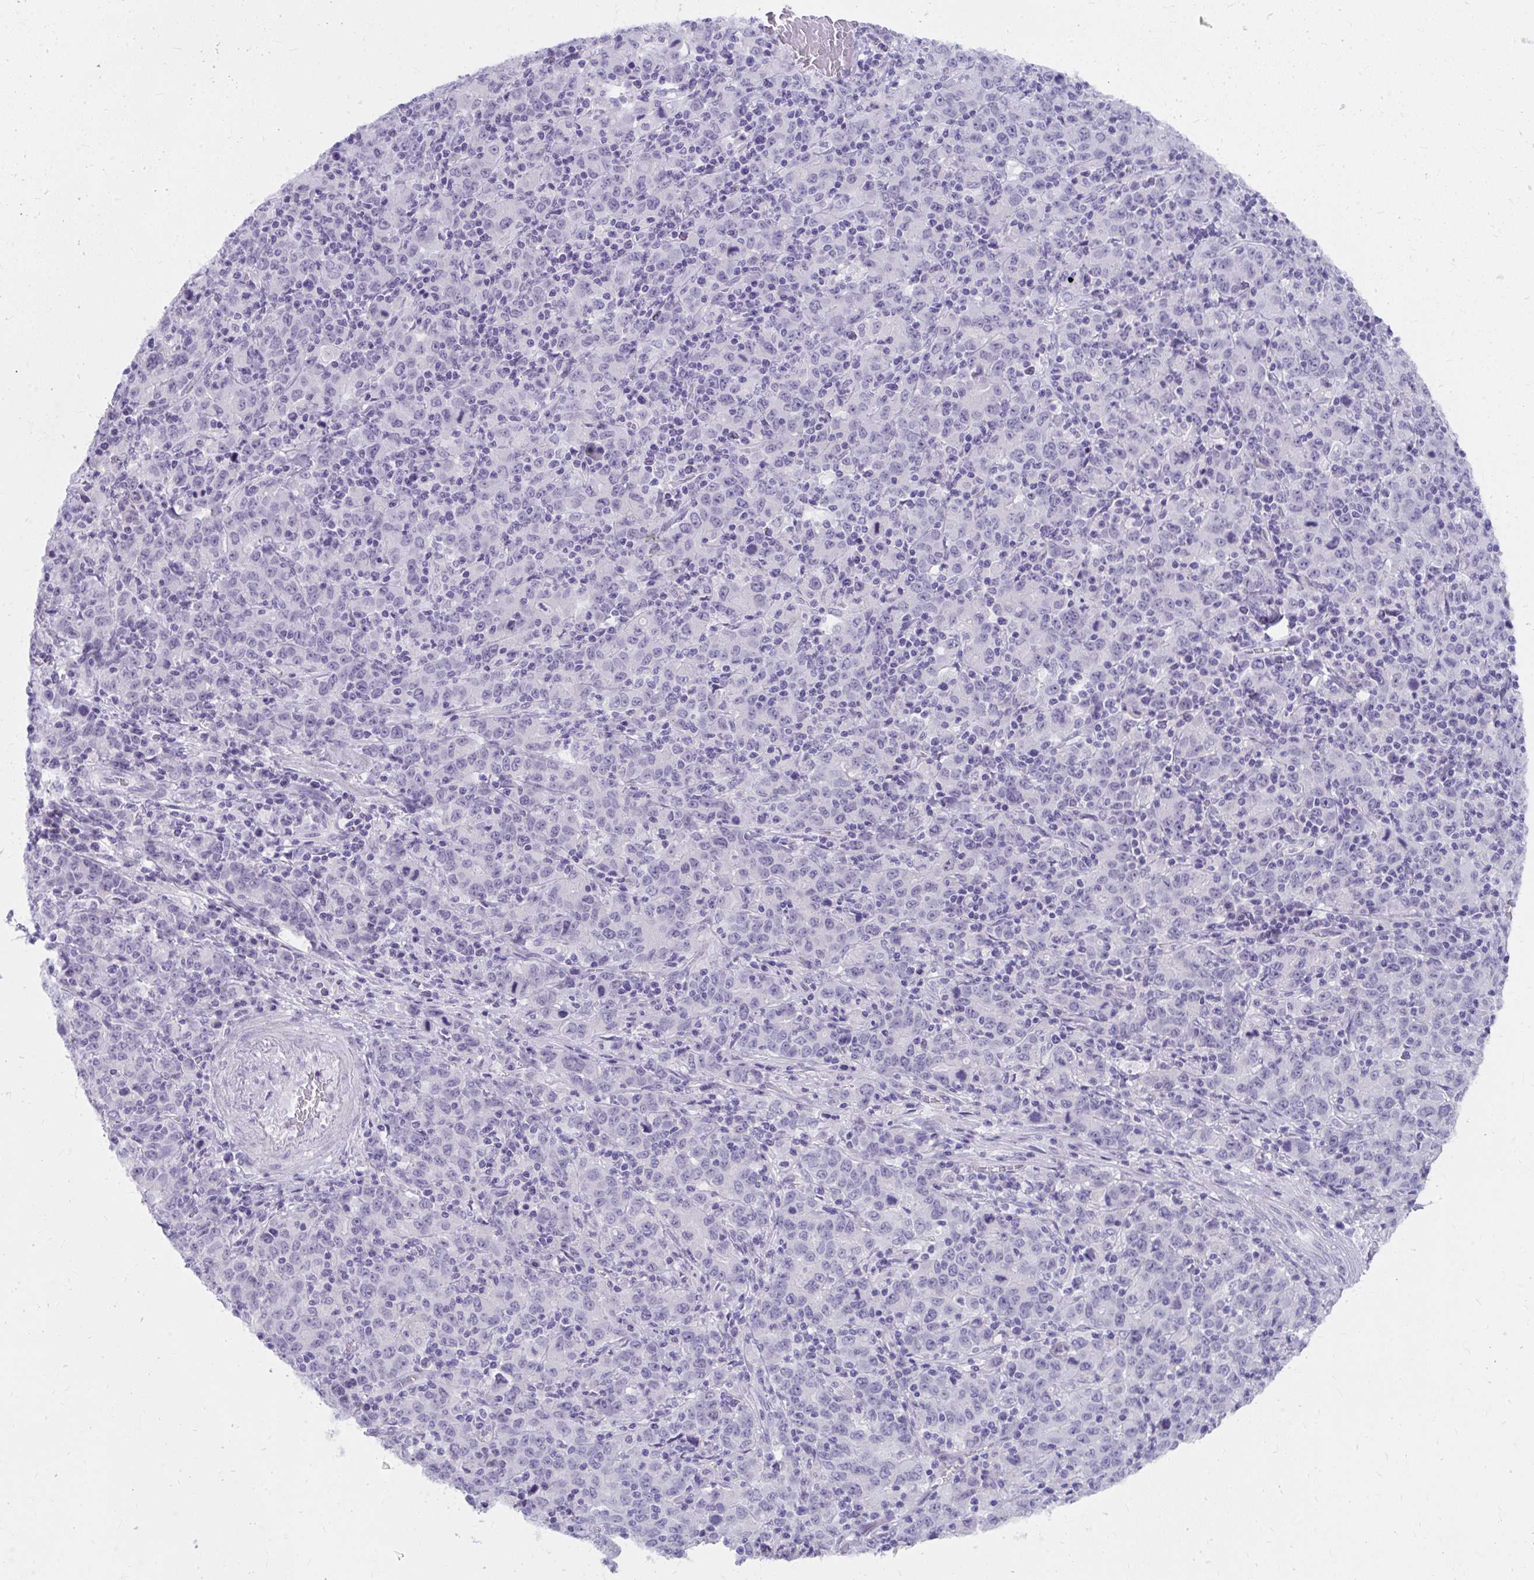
{"staining": {"intensity": "negative", "quantity": "none", "location": "none"}, "tissue": "stomach cancer", "cell_type": "Tumor cells", "image_type": "cancer", "snomed": [{"axis": "morphology", "description": "Adenocarcinoma, NOS"}, {"axis": "topography", "description": "Stomach, upper"}], "caption": "This is a photomicrograph of immunohistochemistry (IHC) staining of stomach cancer (adenocarcinoma), which shows no staining in tumor cells. (Stains: DAB (3,3'-diaminobenzidine) immunohistochemistry (IHC) with hematoxylin counter stain, Microscopy: brightfield microscopy at high magnification).", "gene": "UGT3A2", "patient": {"sex": "male", "age": 69}}